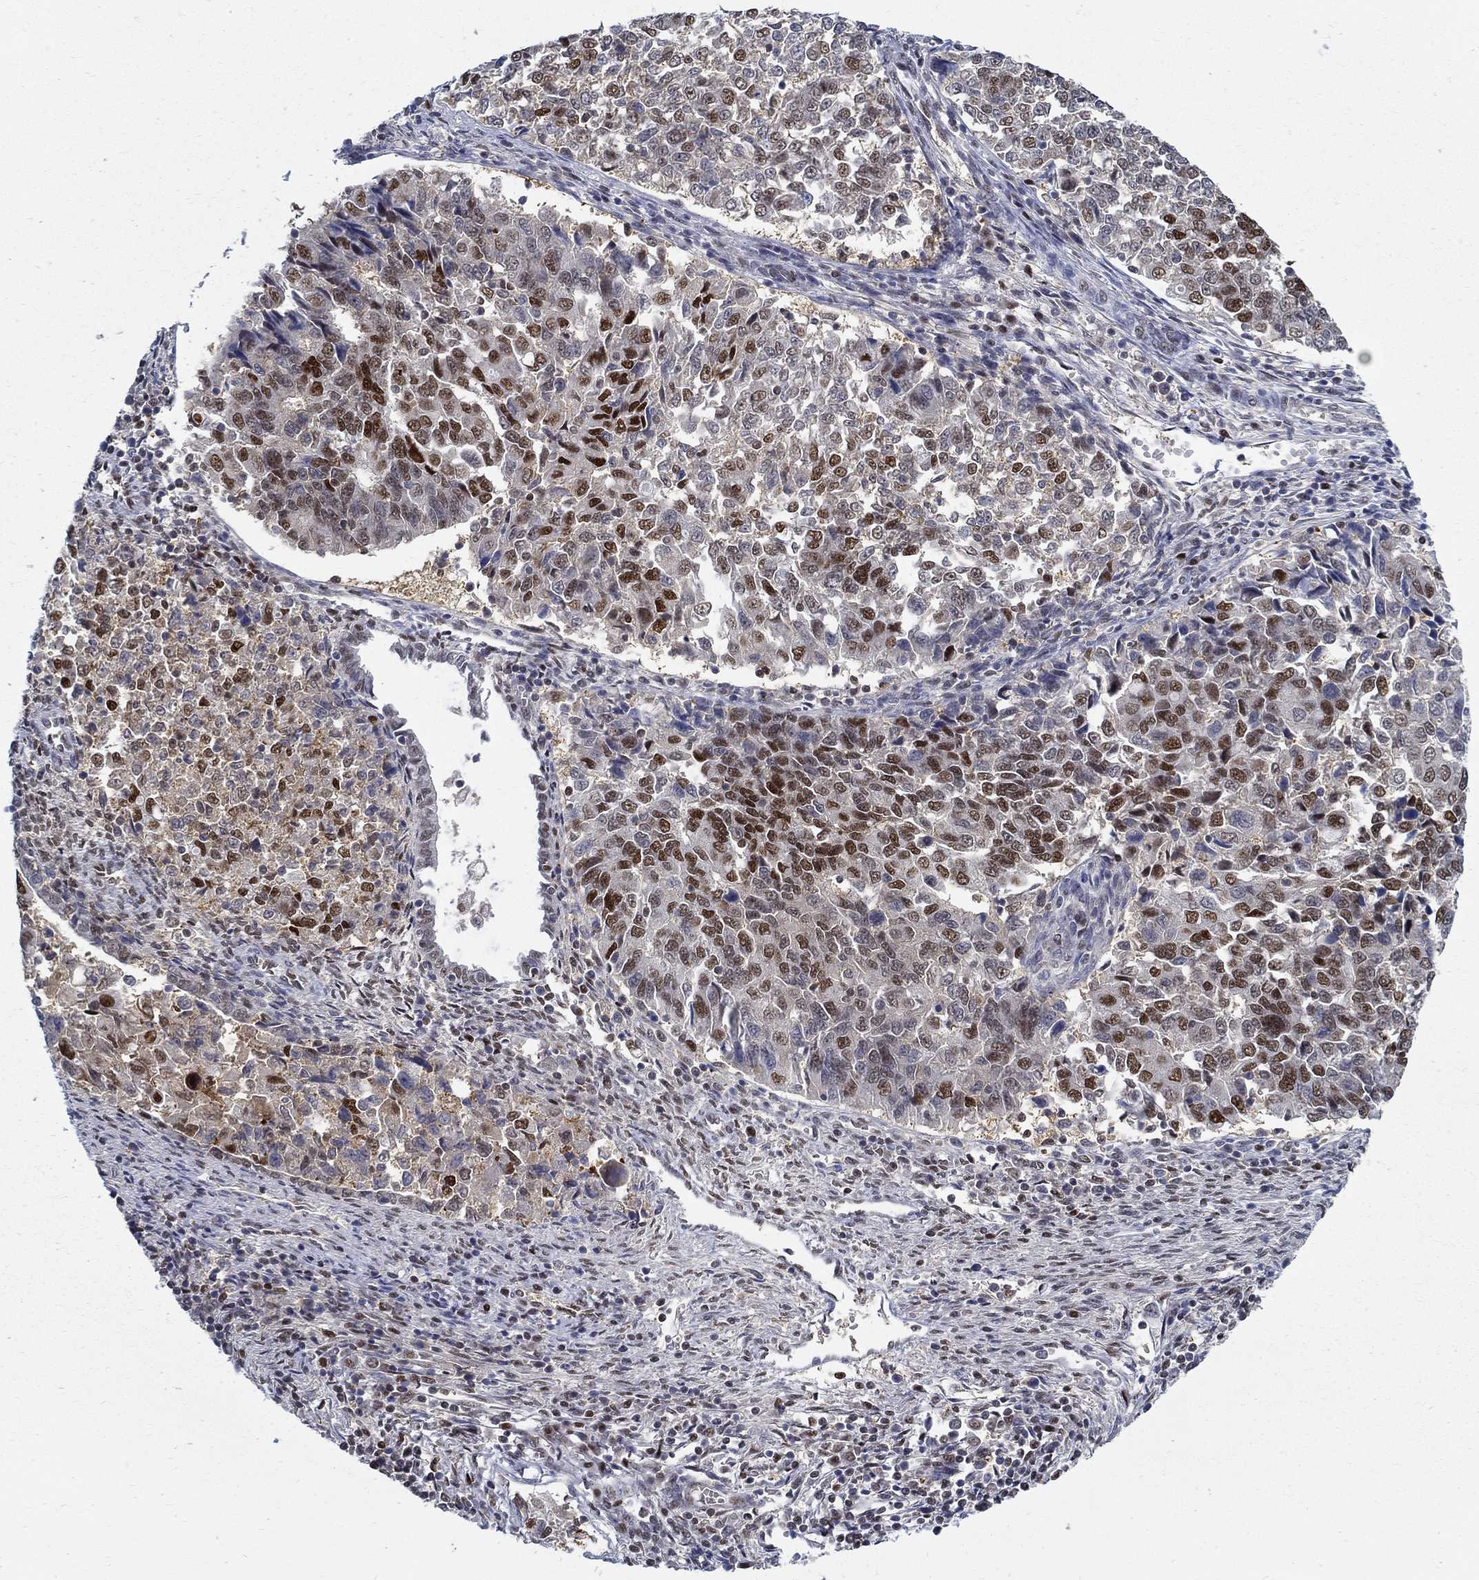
{"staining": {"intensity": "strong", "quantity": "25%-75%", "location": "nuclear"}, "tissue": "endometrial cancer", "cell_type": "Tumor cells", "image_type": "cancer", "snomed": [{"axis": "morphology", "description": "Adenocarcinoma, NOS"}, {"axis": "topography", "description": "Endometrium"}], "caption": "Human endometrial adenocarcinoma stained with a protein marker displays strong staining in tumor cells.", "gene": "ZNF594", "patient": {"sex": "female", "age": 43}}